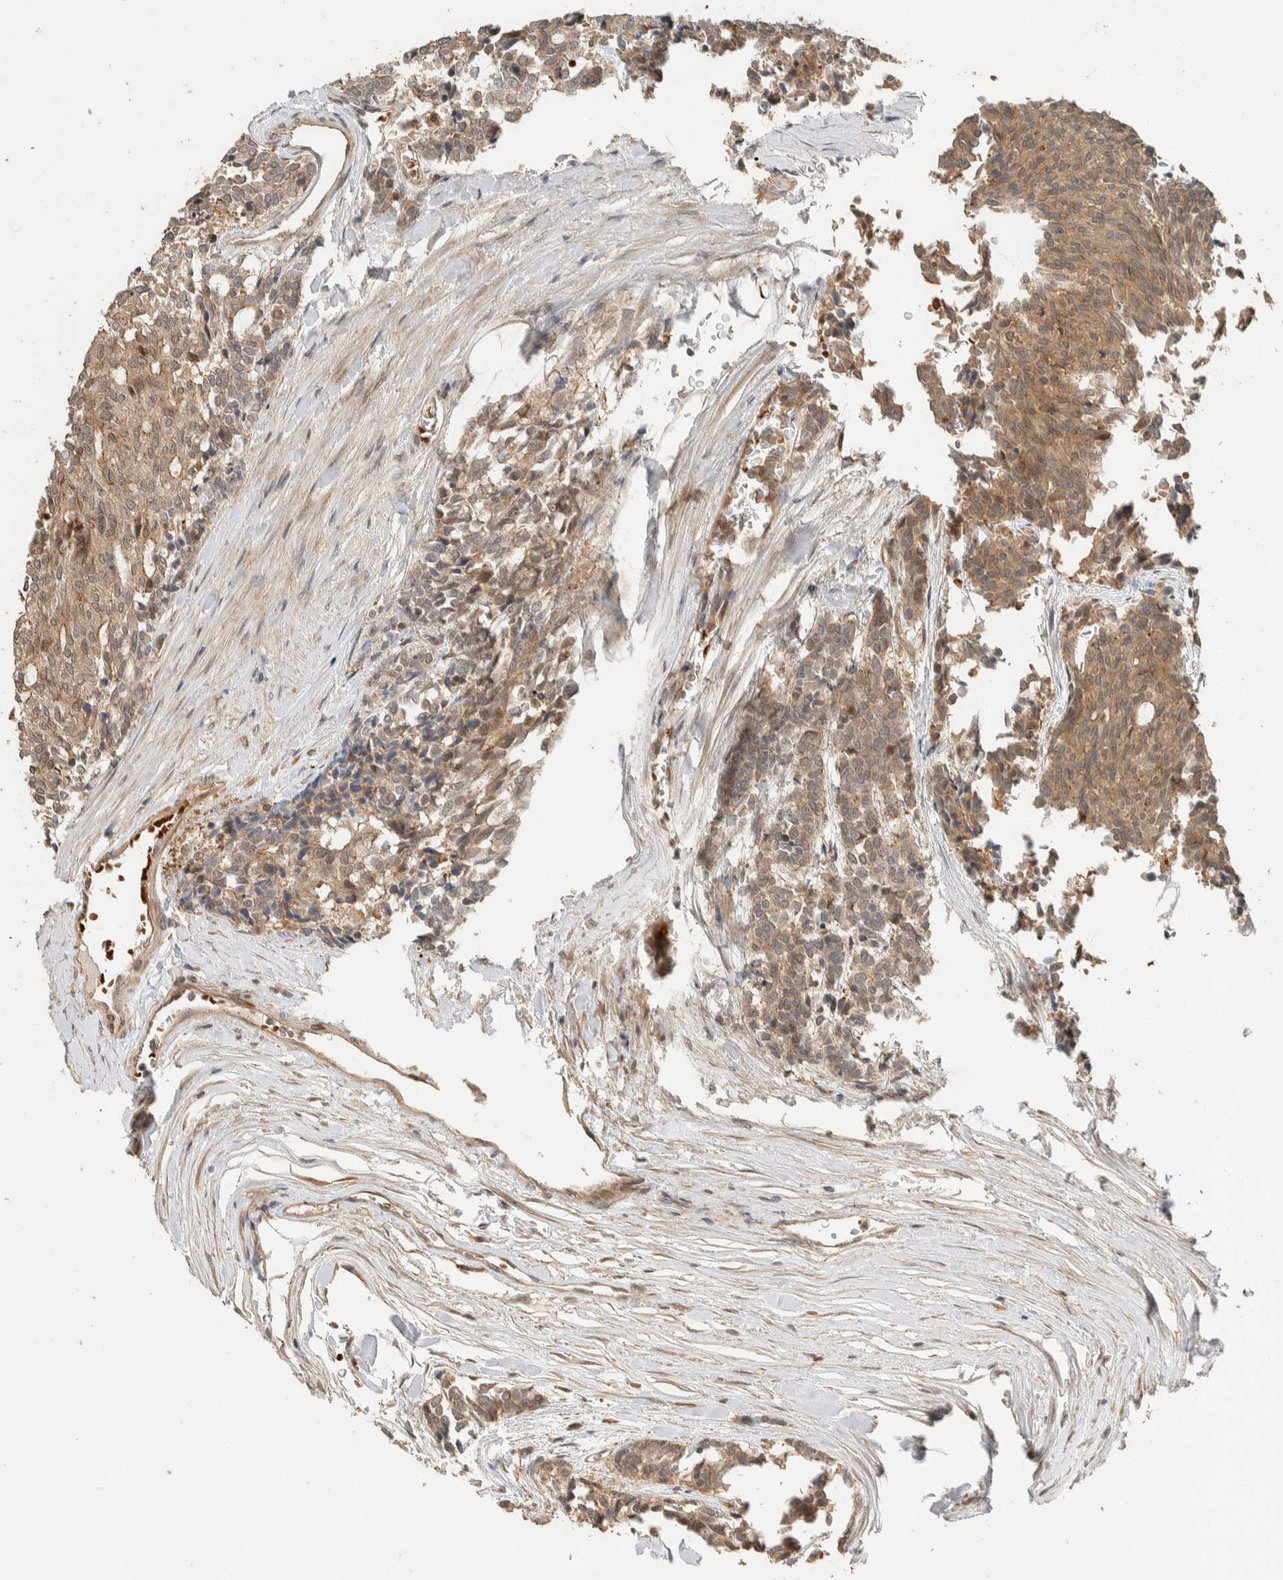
{"staining": {"intensity": "moderate", "quantity": ">75%", "location": "cytoplasmic/membranous"}, "tissue": "carcinoid", "cell_type": "Tumor cells", "image_type": "cancer", "snomed": [{"axis": "morphology", "description": "Carcinoid, malignant, NOS"}, {"axis": "topography", "description": "Pancreas"}], "caption": "Tumor cells exhibit moderate cytoplasmic/membranous positivity in about >75% of cells in carcinoid.", "gene": "ZBTB2", "patient": {"sex": "female", "age": 54}}